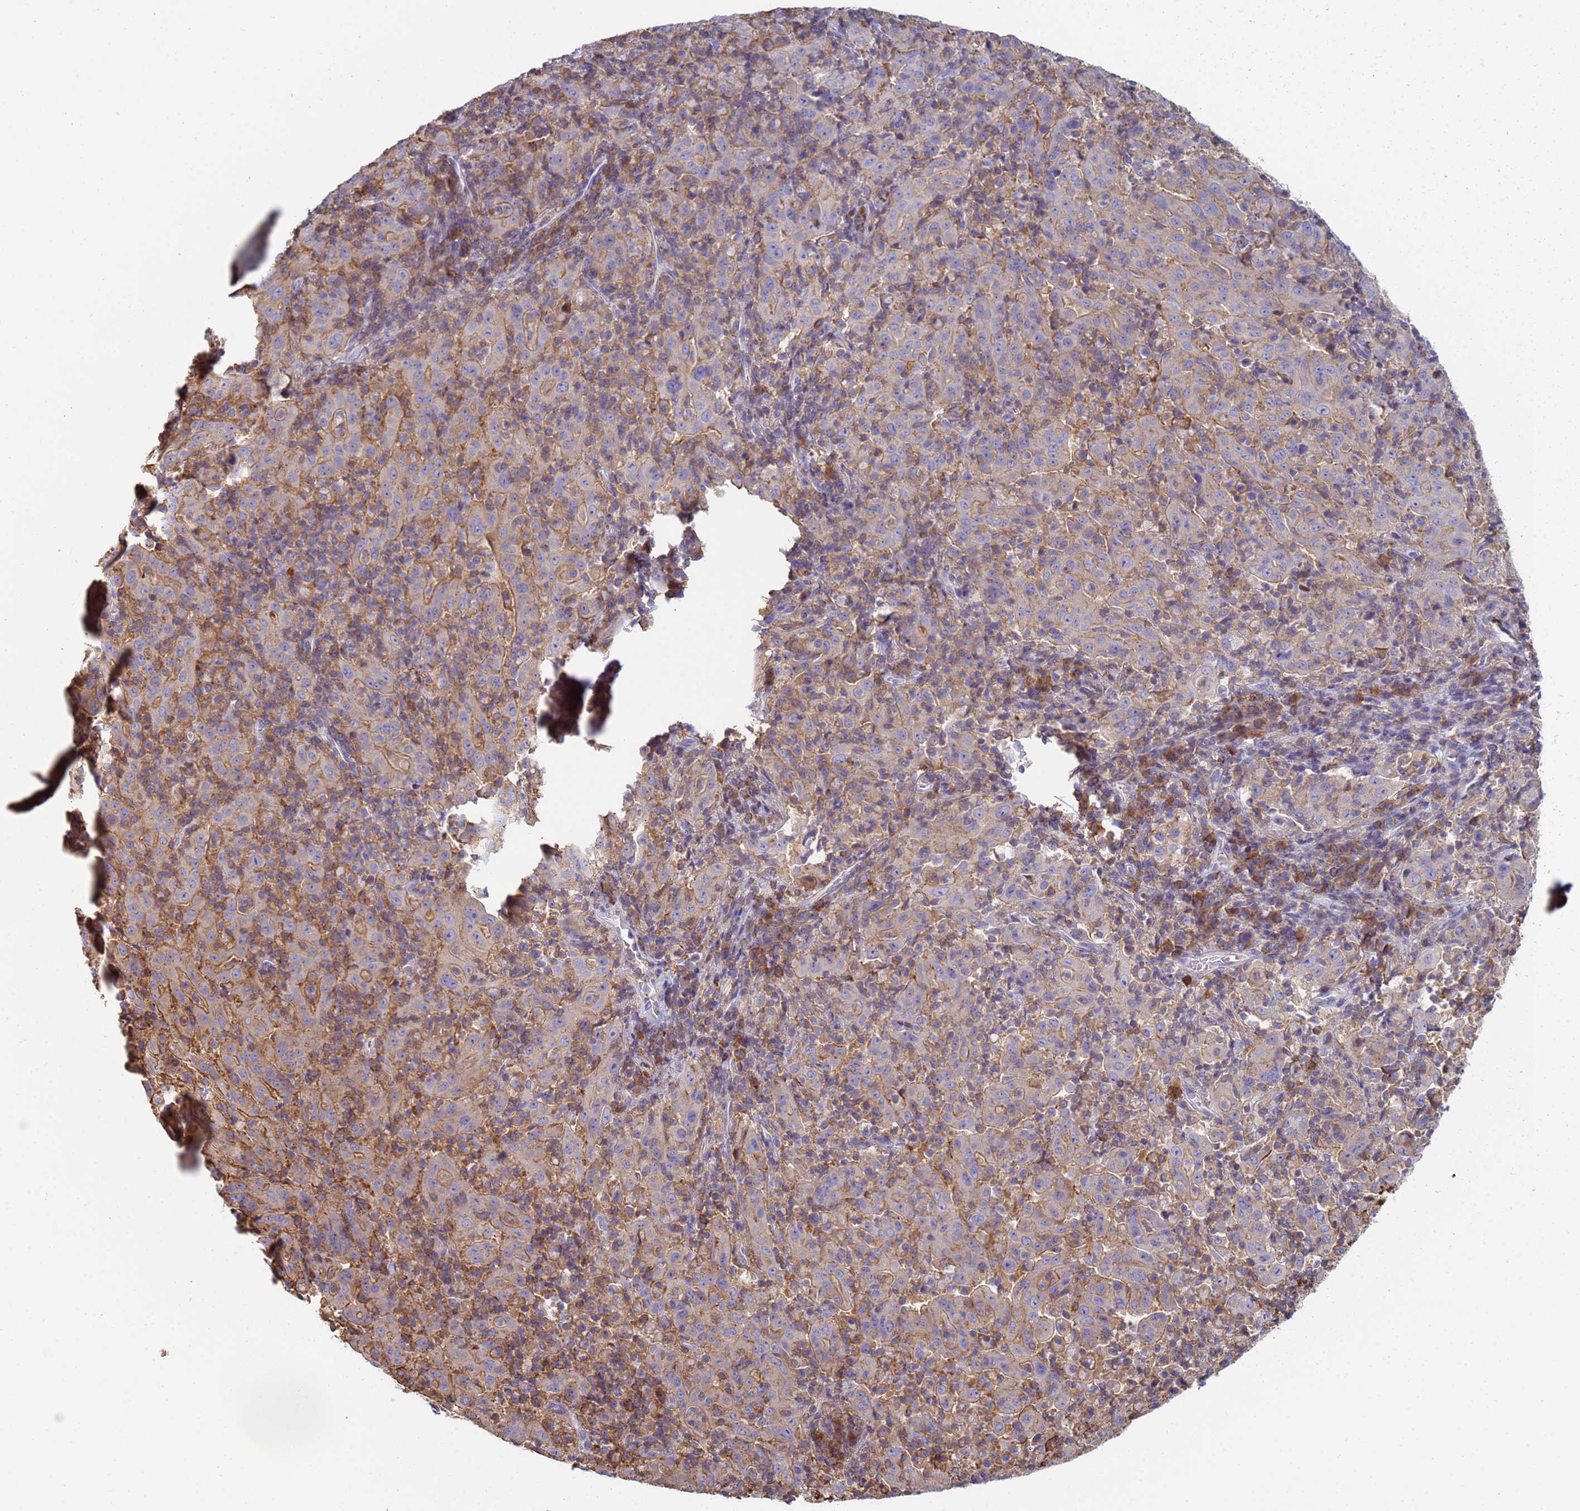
{"staining": {"intensity": "moderate", "quantity": "25%-75%", "location": "cytoplasmic/membranous"}, "tissue": "pancreatic cancer", "cell_type": "Tumor cells", "image_type": "cancer", "snomed": [{"axis": "morphology", "description": "Adenocarcinoma, NOS"}, {"axis": "topography", "description": "Pancreas"}], "caption": "A brown stain labels moderate cytoplasmic/membranous positivity of a protein in pancreatic cancer tumor cells.", "gene": "ZNG1B", "patient": {"sex": "male", "age": 63}}